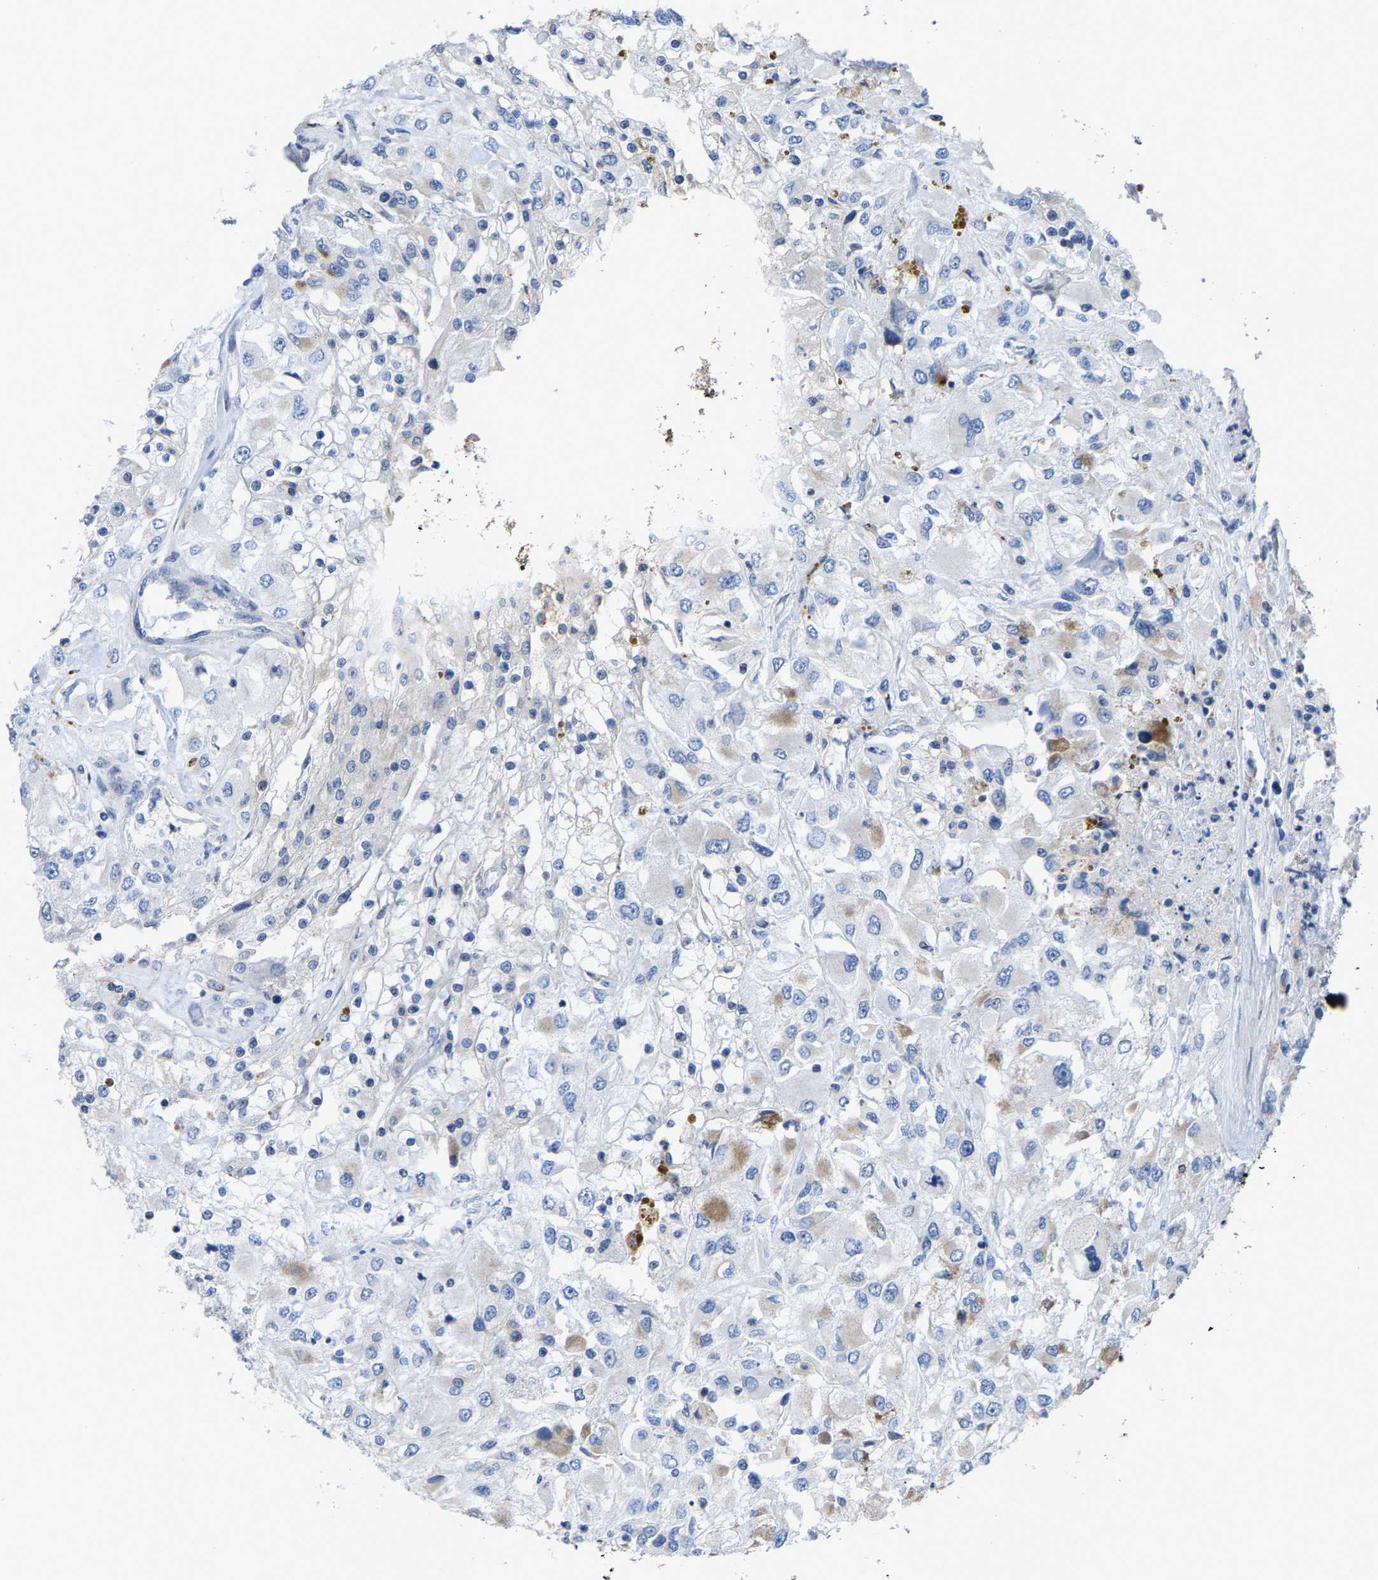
{"staining": {"intensity": "negative", "quantity": "none", "location": "none"}, "tissue": "renal cancer", "cell_type": "Tumor cells", "image_type": "cancer", "snomed": [{"axis": "morphology", "description": "Adenocarcinoma, NOS"}, {"axis": "topography", "description": "Kidney"}], "caption": "This photomicrograph is of renal adenocarcinoma stained with immunohistochemistry (IHC) to label a protein in brown with the nuclei are counter-stained blue. There is no staining in tumor cells. Nuclei are stained in blue.", "gene": "TDRKH", "patient": {"sex": "female", "age": 52}}